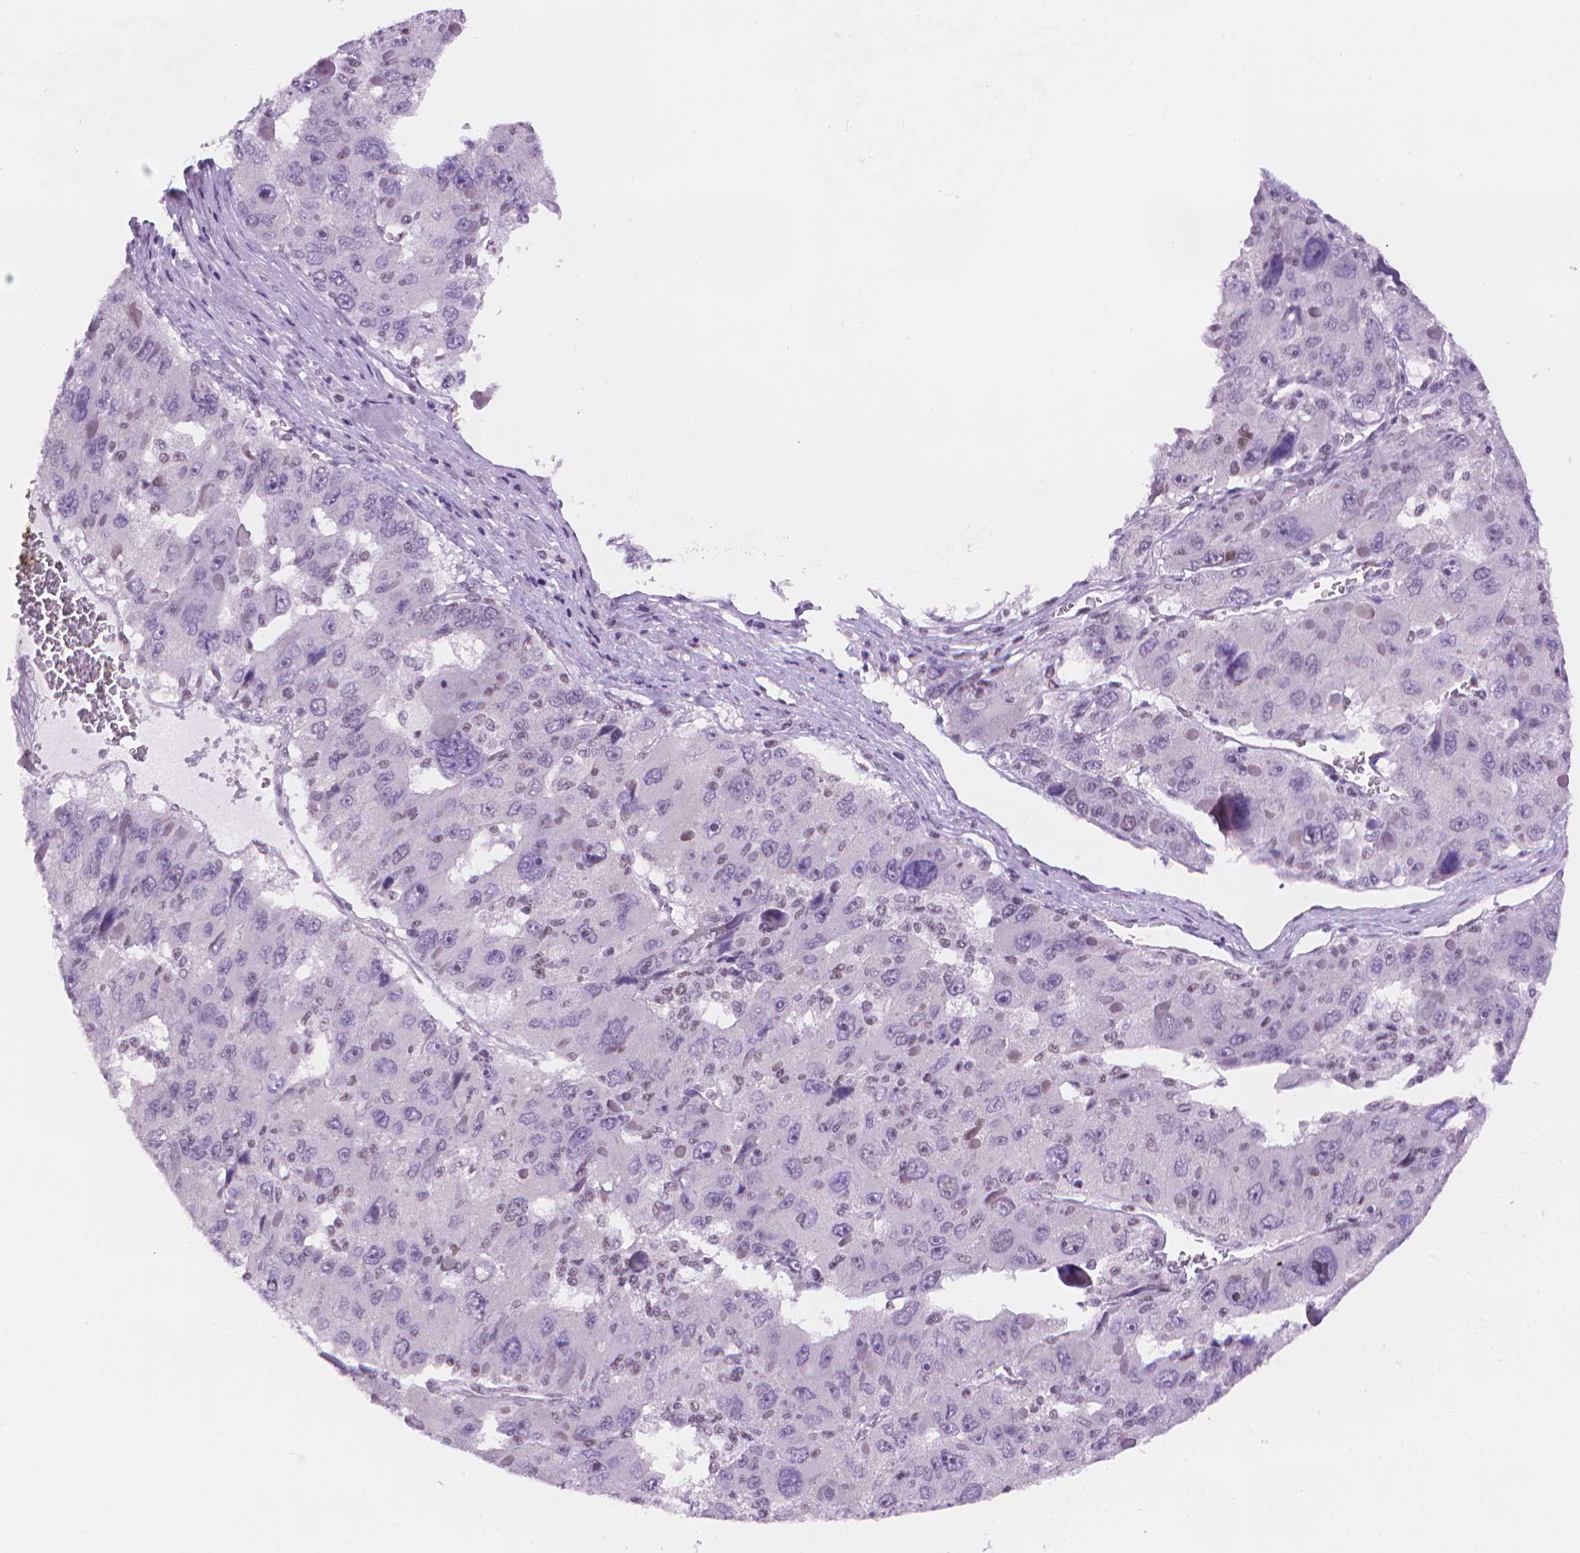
{"staining": {"intensity": "negative", "quantity": "none", "location": "none"}, "tissue": "liver cancer", "cell_type": "Tumor cells", "image_type": "cancer", "snomed": [{"axis": "morphology", "description": "Carcinoma, Hepatocellular, NOS"}, {"axis": "topography", "description": "Liver"}], "caption": "Photomicrograph shows no significant protein positivity in tumor cells of liver hepatocellular carcinoma. (Stains: DAB immunohistochemistry (IHC) with hematoxylin counter stain, Microscopy: brightfield microscopy at high magnification).", "gene": "UBN1", "patient": {"sex": "female", "age": 41}}